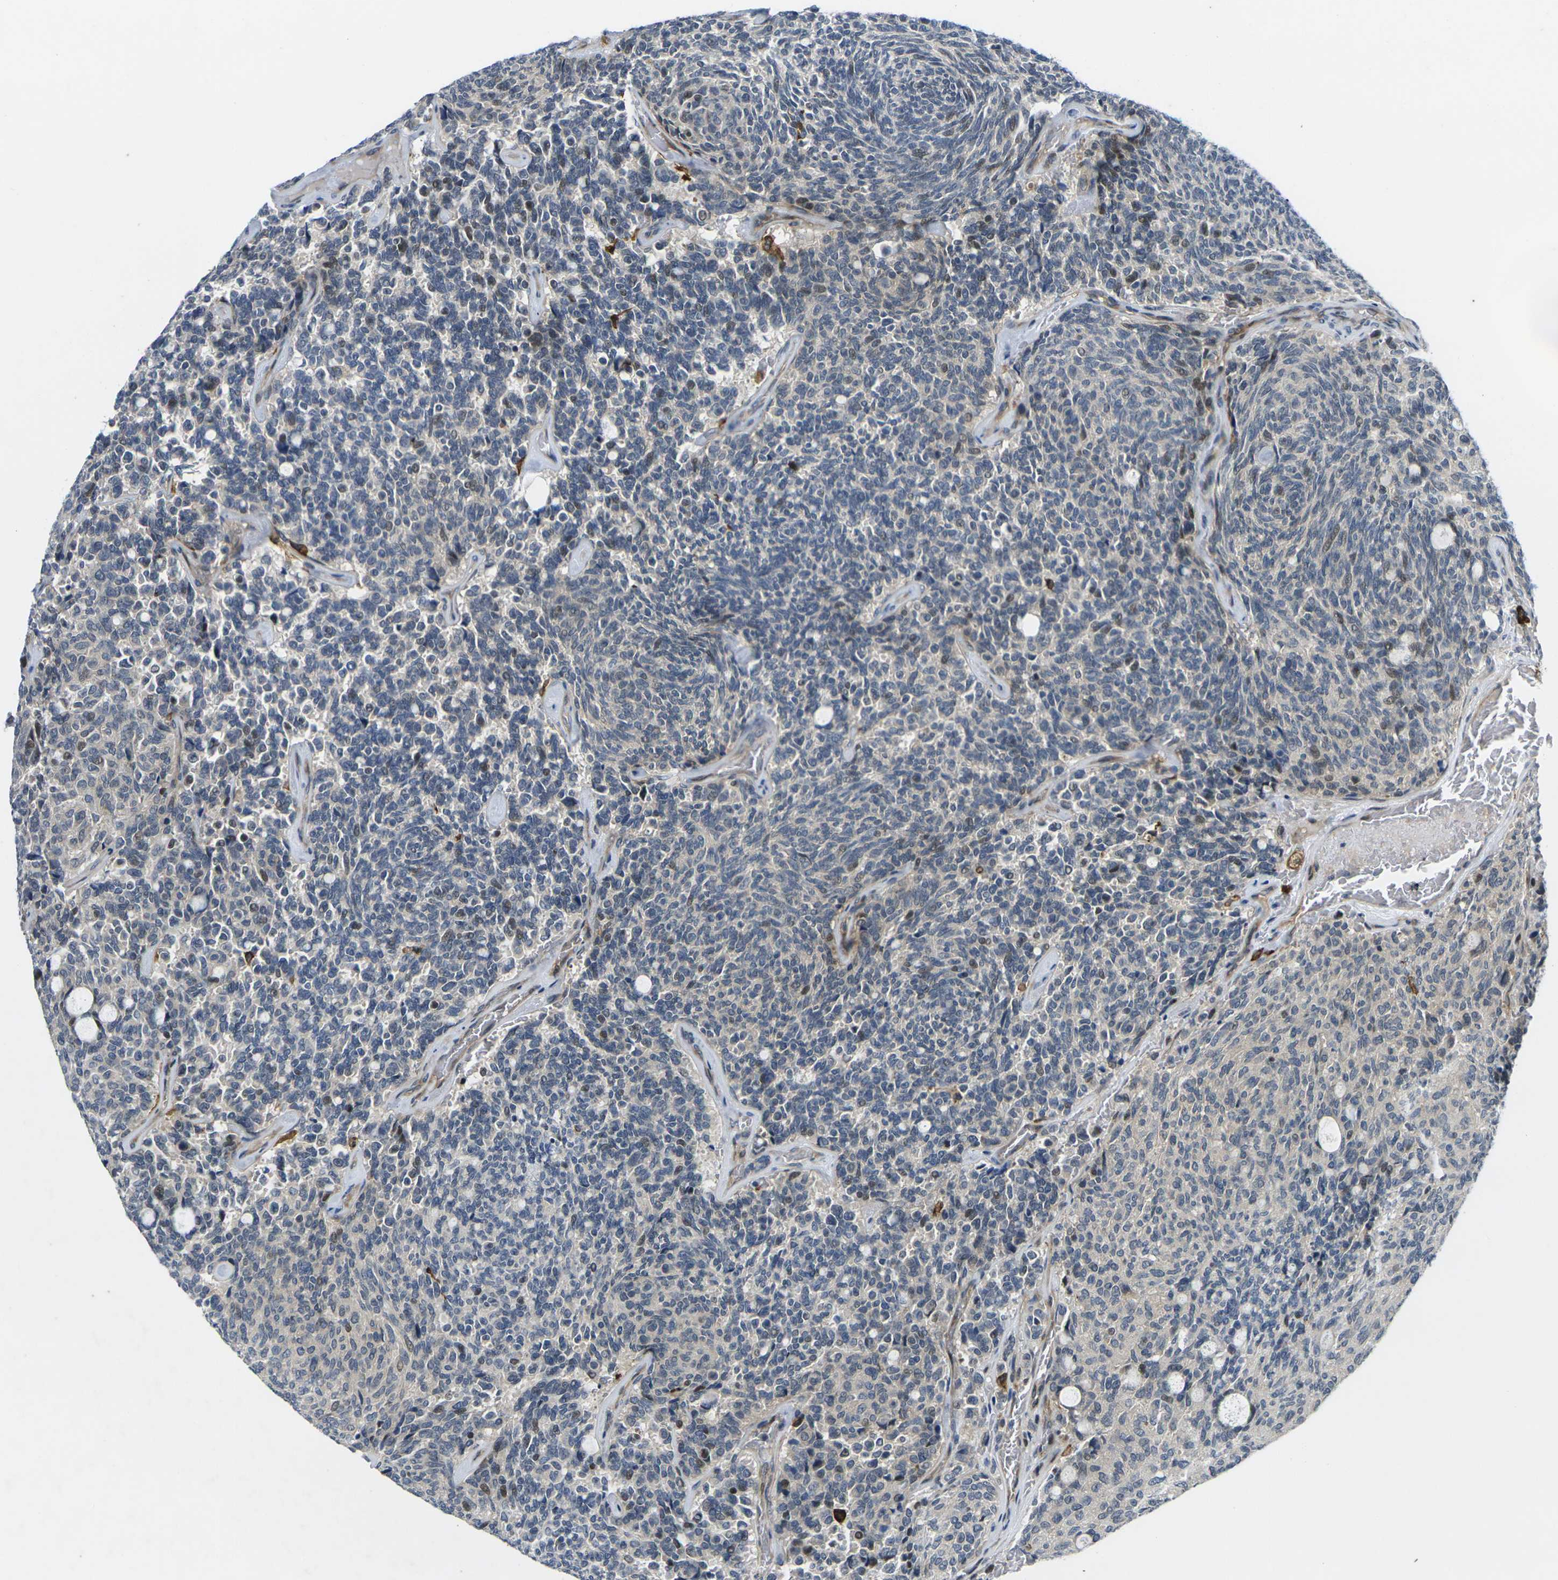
{"staining": {"intensity": "moderate", "quantity": "<25%", "location": "cytoplasmic/membranous,nuclear"}, "tissue": "carcinoid", "cell_type": "Tumor cells", "image_type": "cancer", "snomed": [{"axis": "morphology", "description": "Carcinoid, malignant, NOS"}, {"axis": "topography", "description": "Pancreas"}], "caption": "A low amount of moderate cytoplasmic/membranous and nuclear expression is seen in approximately <25% of tumor cells in carcinoid tissue.", "gene": "ROBO2", "patient": {"sex": "female", "age": 54}}